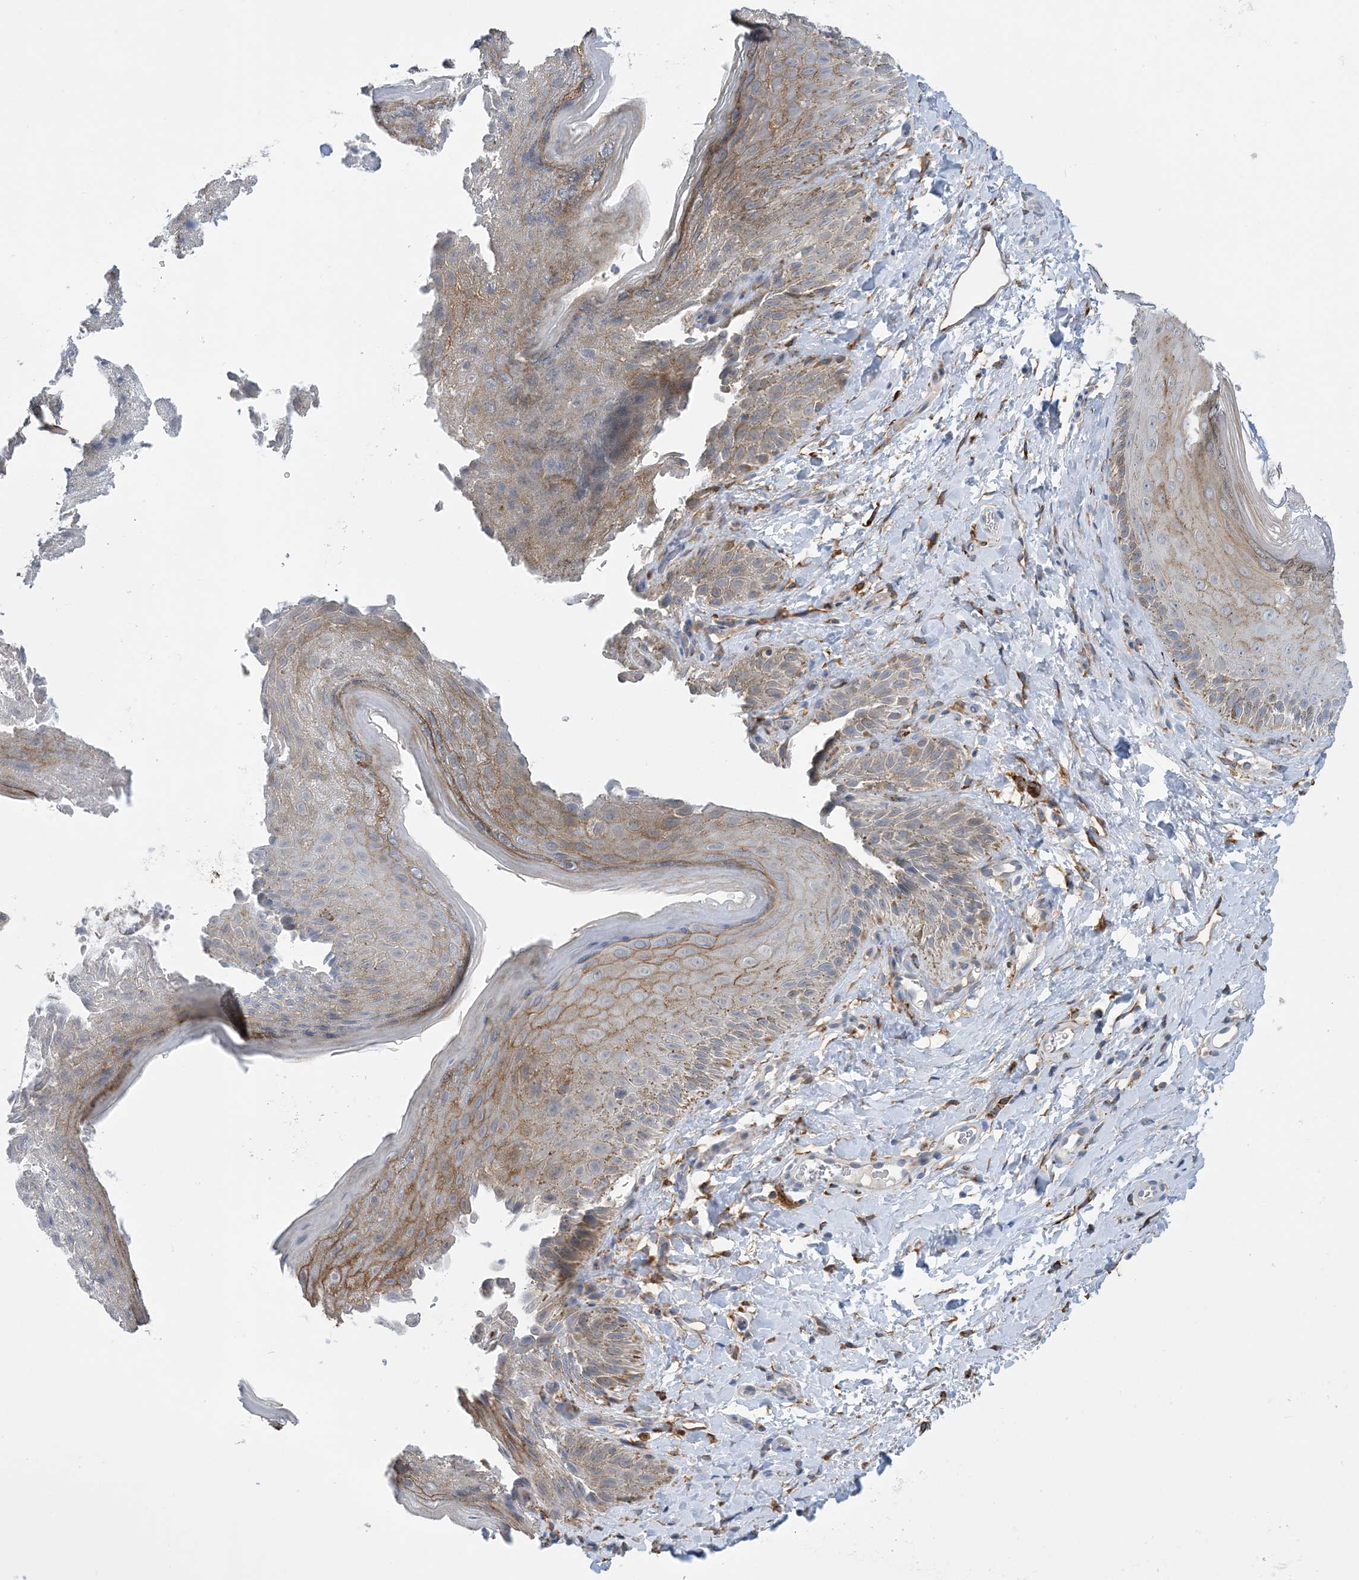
{"staining": {"intensity": "moderate", "quantity": "<25%", "location": "cytoplasmic/membranous"}, "tissue": "skin", "cell_type": "Epidermal cells", "image_type": "normal", "snomed": [{"axis": "morphology", "description": "Normal tissue, NOS"}, {"axis": "topography", "description": "Anal"}], "caption": "A low amount of moderate cytoplasmic/membranous positivity is present in approximately <25% of epidermal cells in benign skin.", "gene": "EIF2A", "patient": {"sex": "male", "age": 44}}